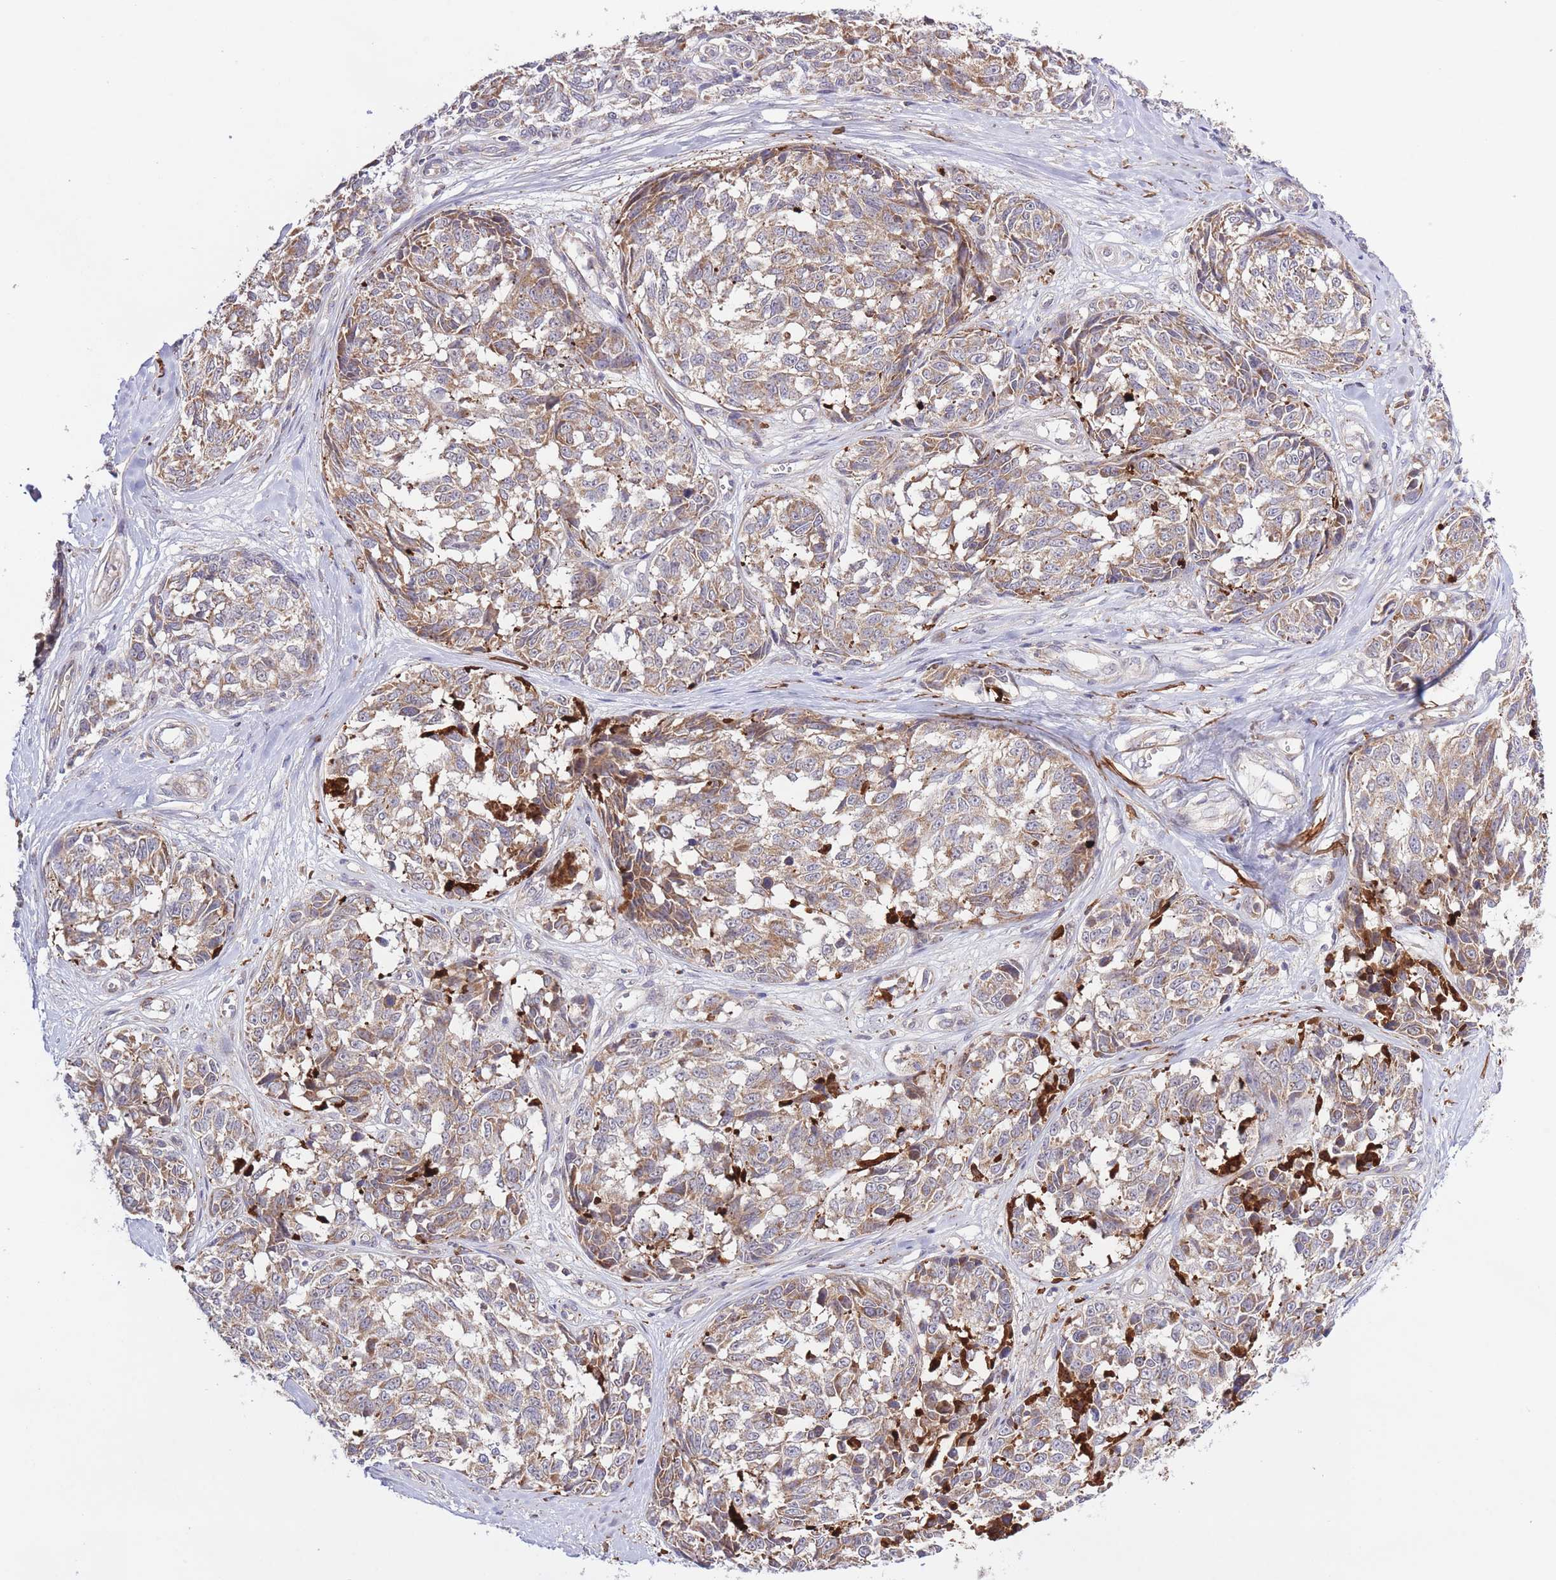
{"staining": {"intensity": "weak", "quantity": ">75%", "location": "cytoplasmic/membranous"}, "tissue": "melanoma", "cell_type": "Tumor cells", "image_type": "cancer", "snomed": [{"axis": "morphology", "description": "Normal tissue, NOS"}, {"axis": "morphology", "description": "Malignant melanoma, NOS"}, {"axis": "topography", "description": "Skin"}], "caption": "Protein staining demonstrates weak cytoplasmic/membranous staining in approximately >75% of tumor cells in malignant melanoma.", "gene": "ATP13A2", "patient": {"sex": "female", "age": 64}}